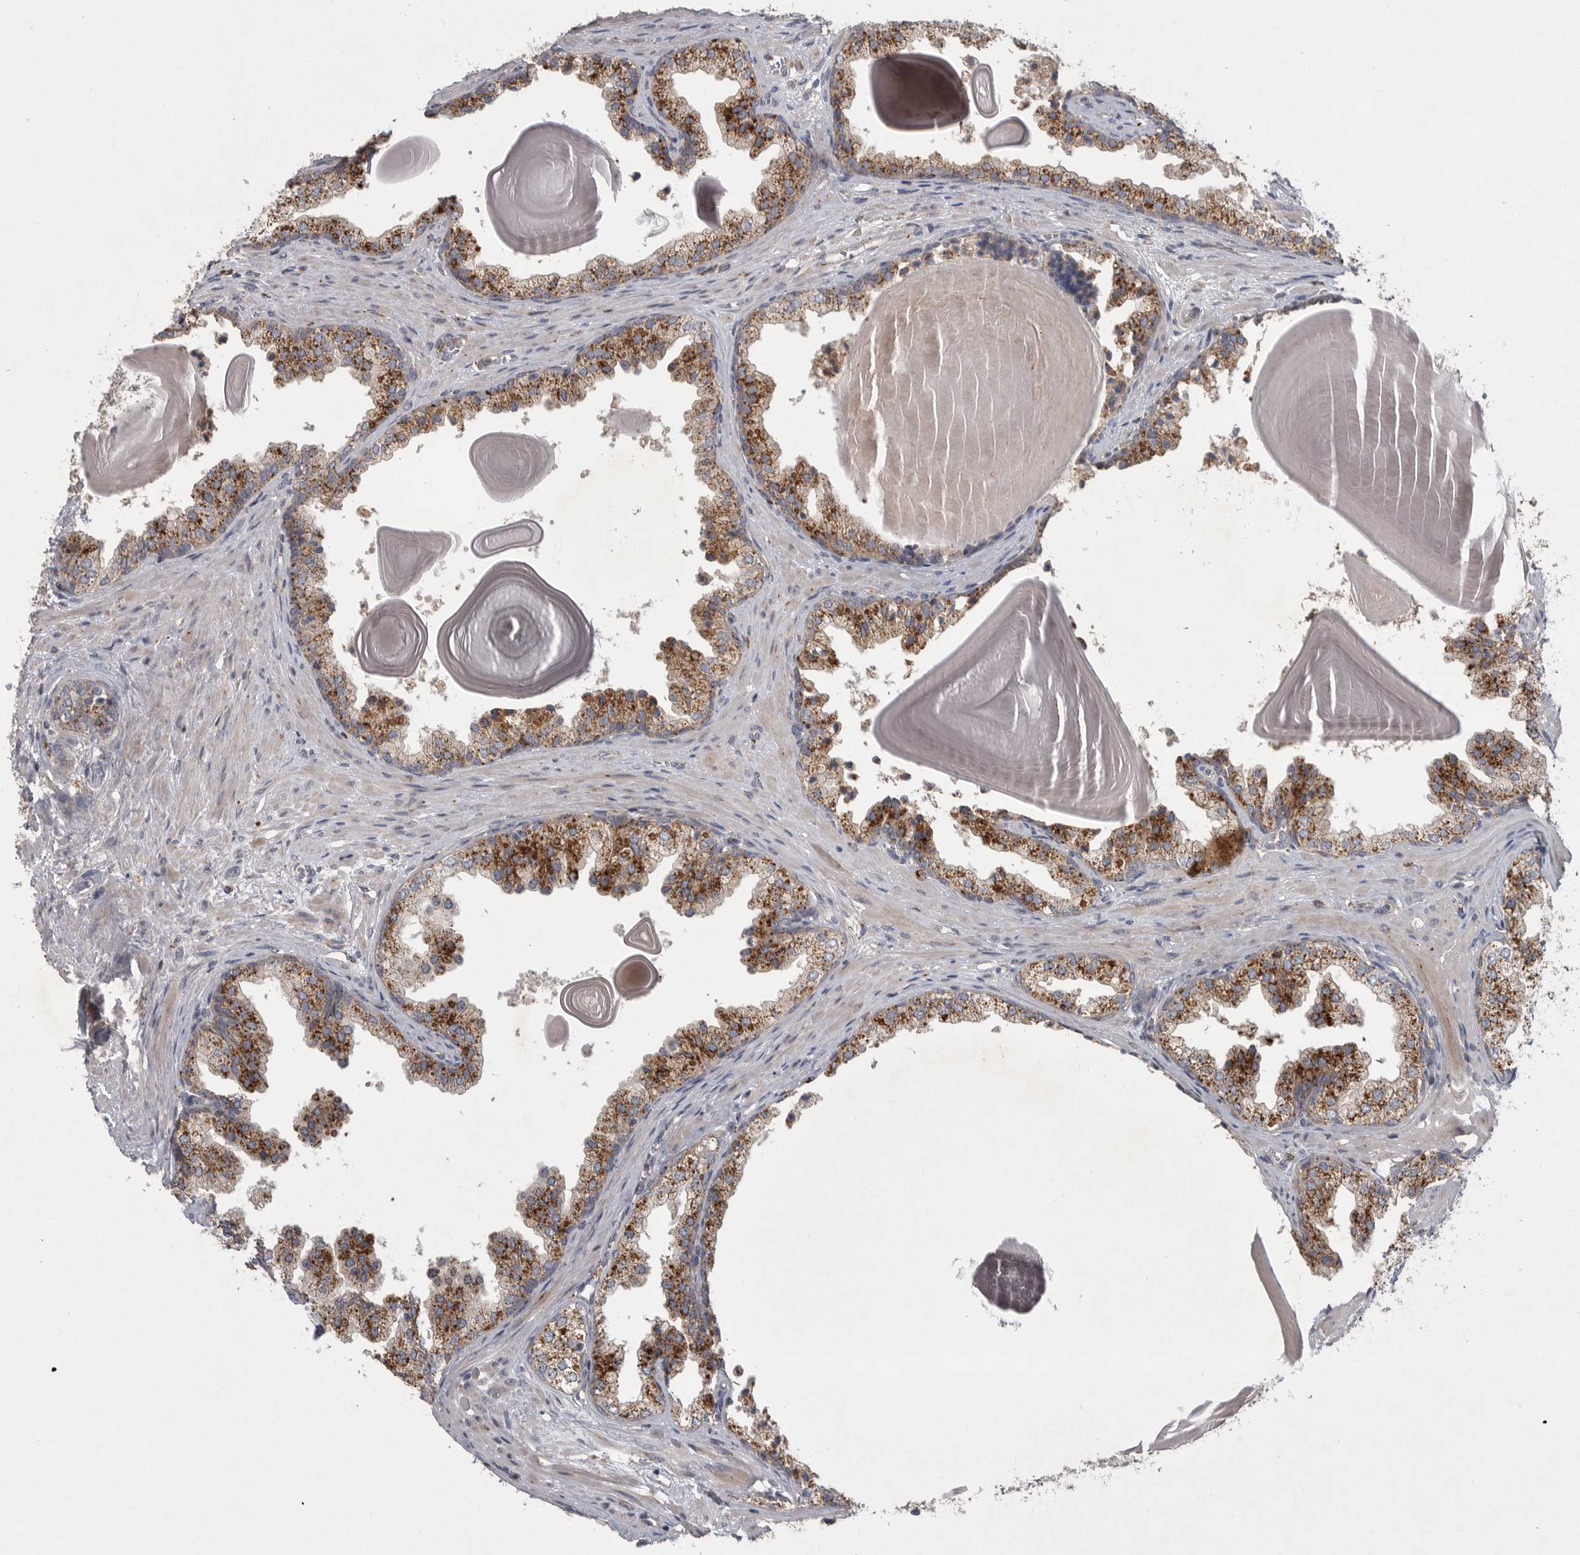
{"staining": {"intensity": "strong", "quantity": ">75%", "location": "cytoplasmic/membranous"}, "tissue": "prostate", "cell_type": "Glandular cells", "image_type": "normal", "snomed": [{"axis": "morphology", "description": "Normal tissue, NOS"}, {"axis": "topography", "description": "Prostate"}], "caption": "Unremarkable prostate reveals strong cytoplasmic/membranous expression in approximately >75% of glandular cells.", "gene": "LAMTOR3", "patient": {"sex": "male", "age": 48}}